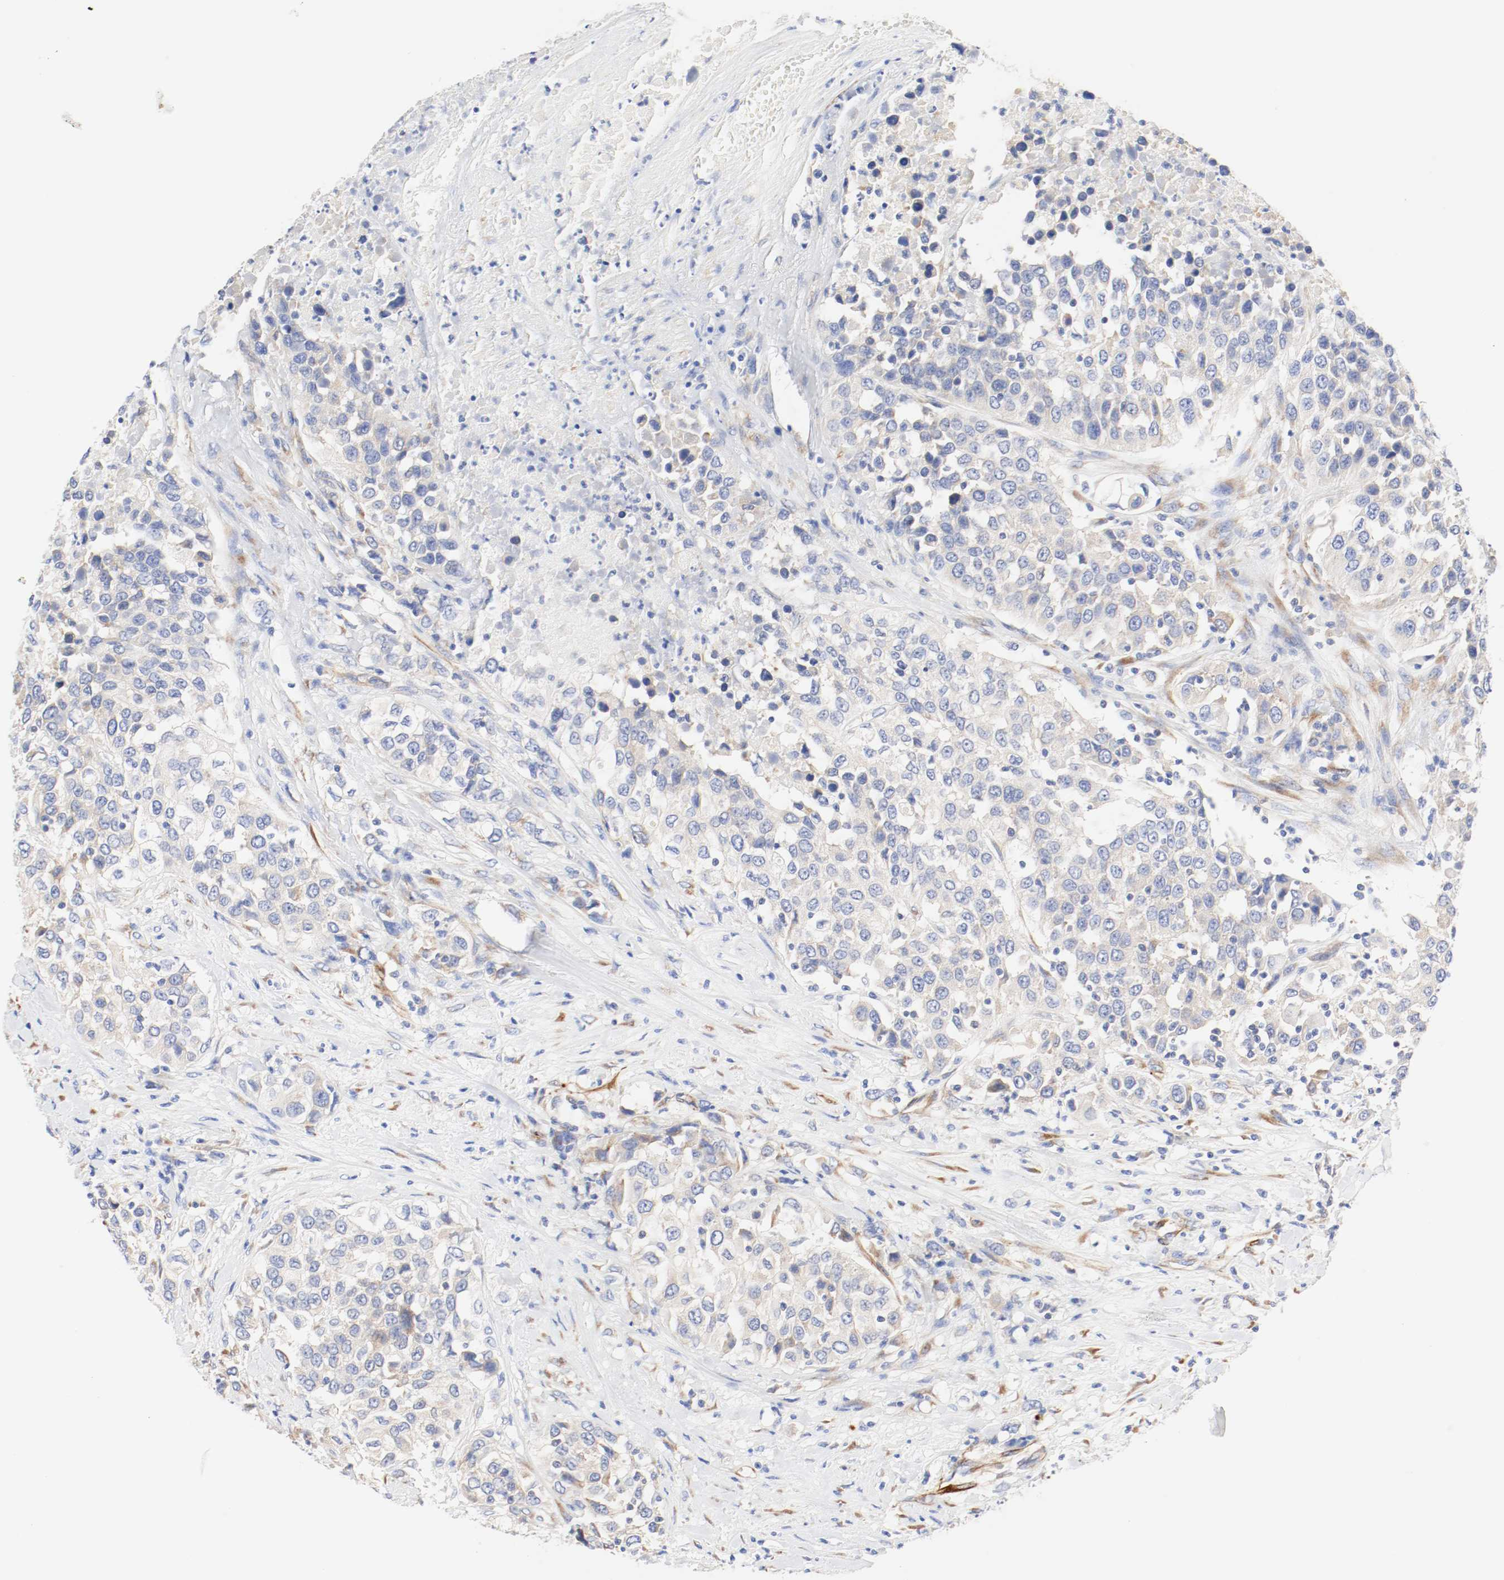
{"staining": {"intensity": "weak", "quantity": "25%-75%", "location": "cytoplasmic/membranous"}, "tissue": "urothelial cancer", "cell_type": "Tumor cells", "image_type": "cancer", "snomed": [{"axis": "morphology", "description": "Urothelial carcinoma, High grade"}, {"axis": "topography", "description": "Urinary bladder"}], "caption": "Urothelial carcinoma (high-grade) tissue reveals weak cytoplasmic/membranous positivity in approximately 25%-75% of tumor cells, visualized by immunohistochemistry.", "gene": "GIT1", "patient": {"sex": "female", "age": 80}}